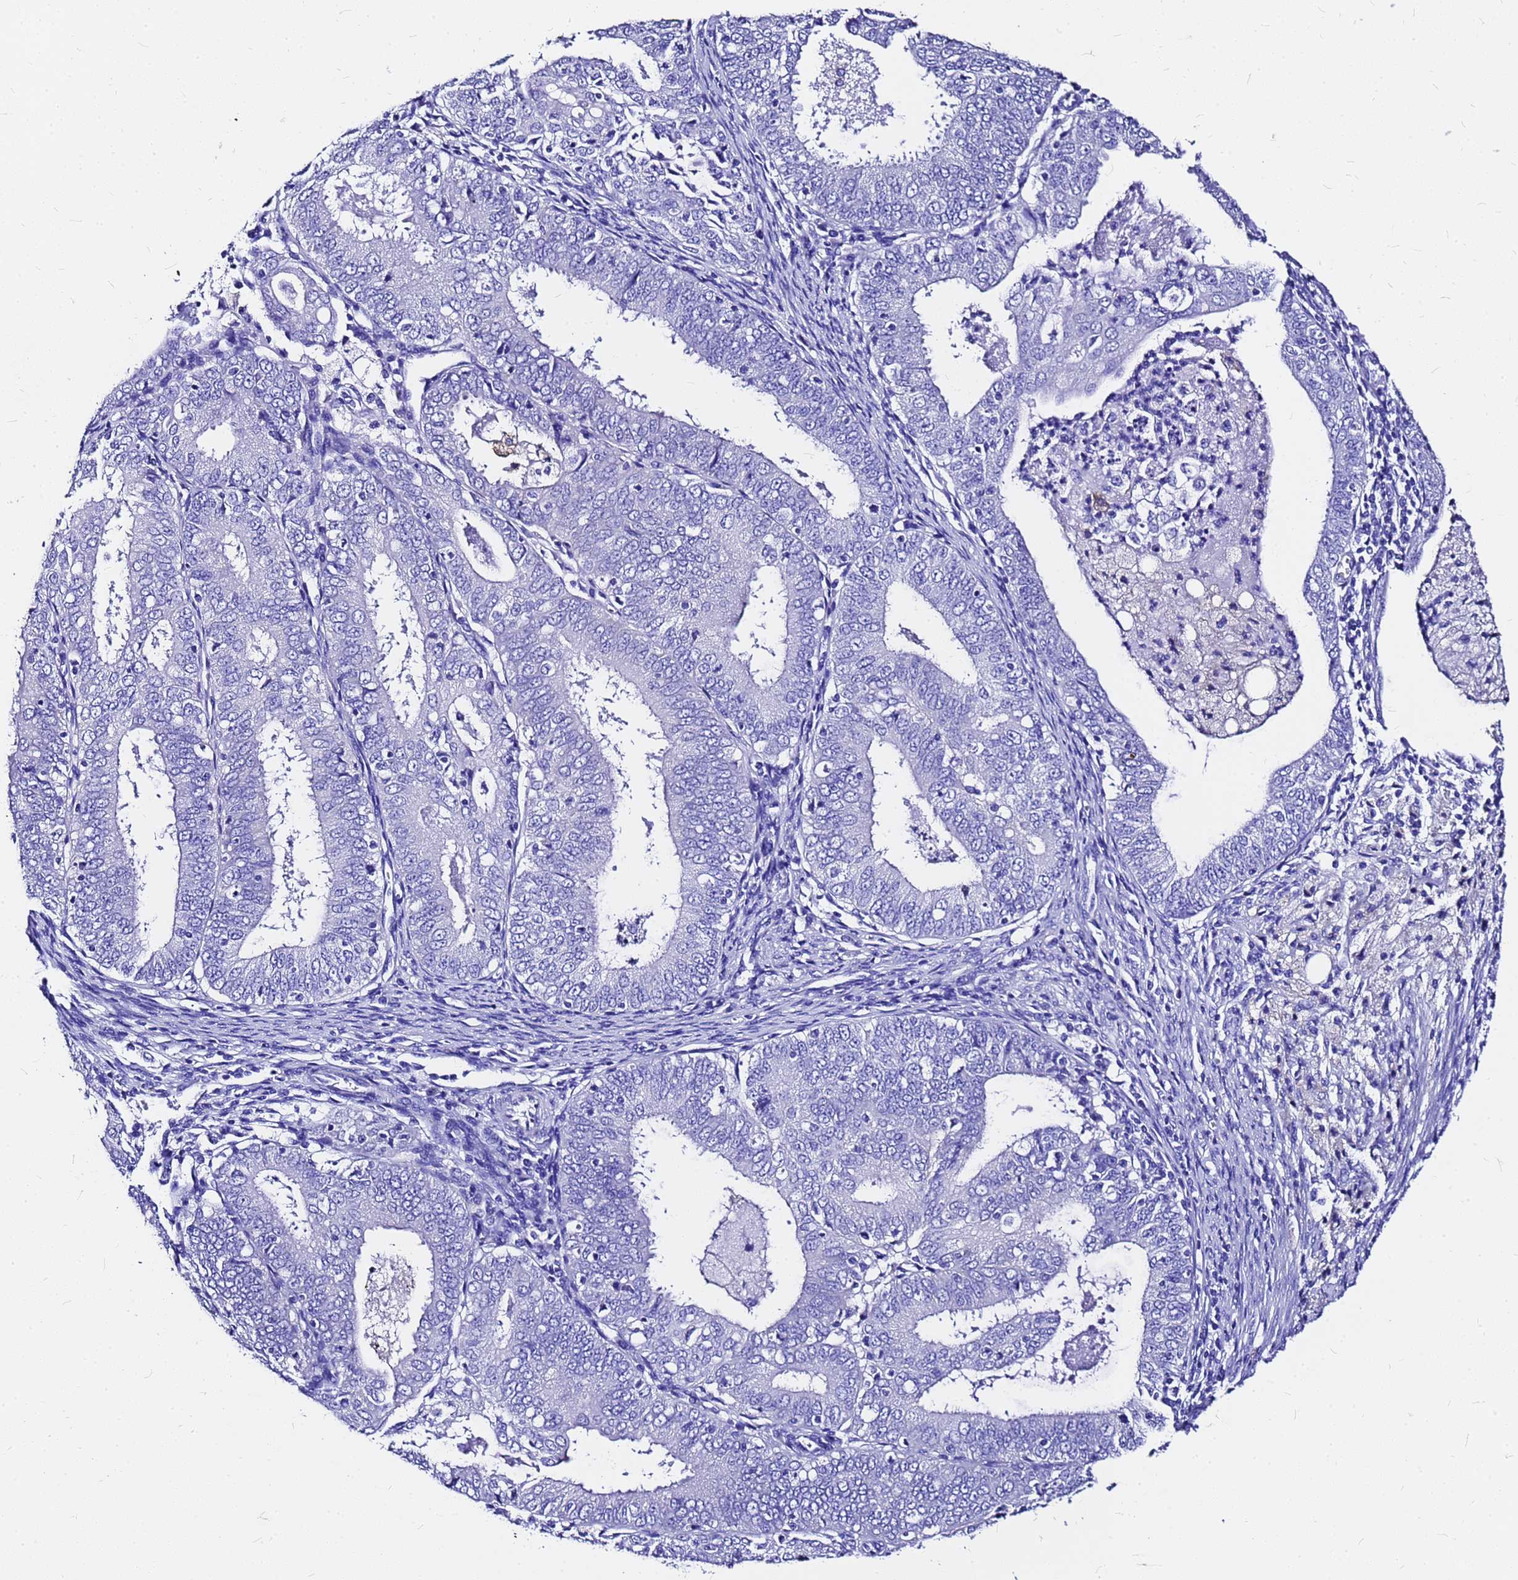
{"staining": {"intensity": "negative", "quantity": "none", "location": "none"}, "tissue": "endometrial cancer", "cell_type": "Tumor cells", "image_type": "cancer", "snomed": [{"axis": "morphology", "description": "Adenocarcinoma, NOS"}, {"axis": "topography", "description": "Endometrium"}], "caption": "High magnification brightfield microscopy of adenocarcinoma (endometrial) stained with DAB (3,3'-diaminobenzidine) (brown) and counterstained with hematoxylin (blue): tumor cells show no significant positivity.", "gene": "HERC4", "patient": {"sex": "female", "age": 57}}